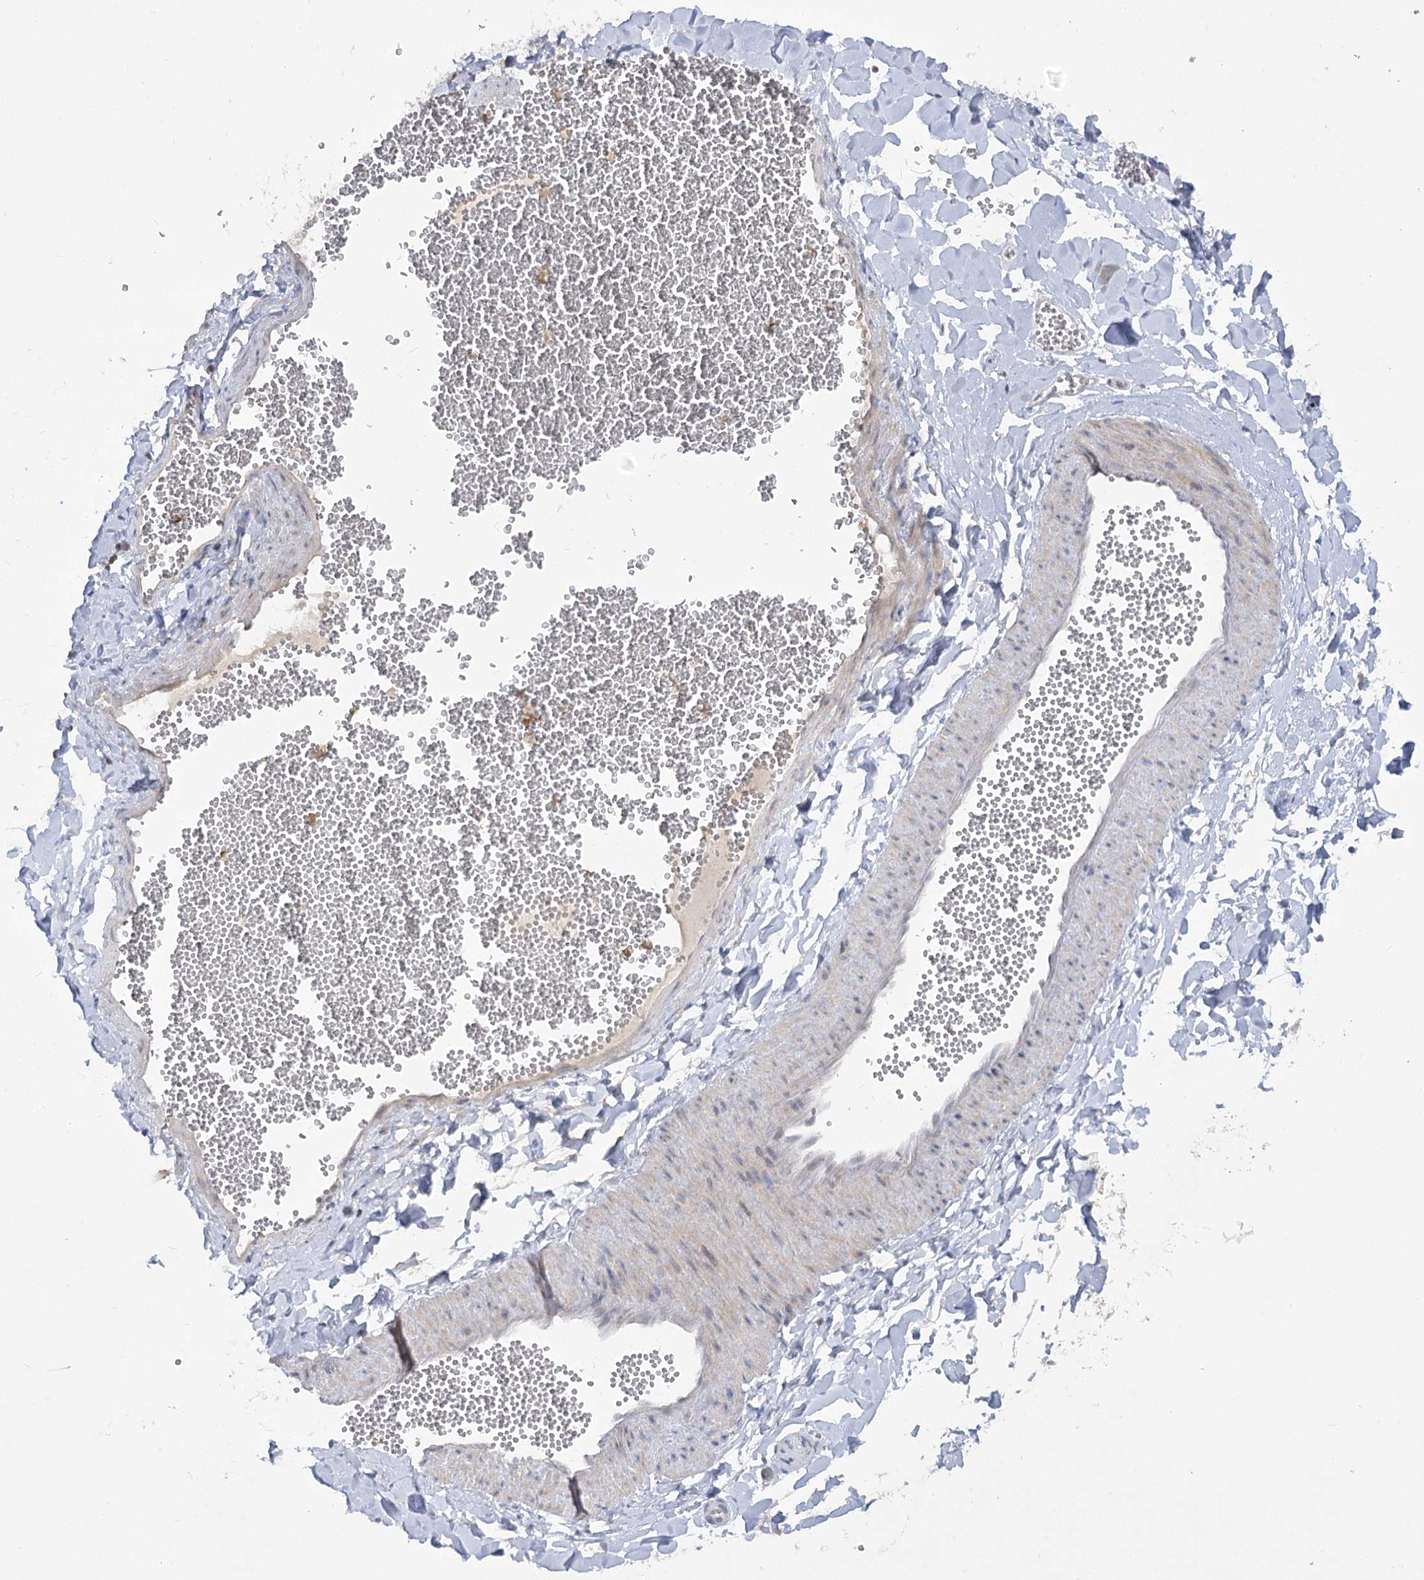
{"staining": {"intensity": "negative", "quantity": "none", "location": "none"}, "tissue": "adipose tissue", "cell_type": "Adipocytes", "image_type": "normal", "snomed": [{"axis": "morphology", "description": "Normal tissue, NOS"}, {"axis": "topography", "description": "Gallbladder"}, {"axis": "topography", "description": "Peripheral nerve tissue"}], "caption": "Immunohistochemistry (IHC) histopathology image of benign adipose tissue: human adipose tissue stained with DAB (3,3'-diaminobenzidine) demonstrates no significant protein staining in adipocytes.", "gene": "SYTL1", "patient": {"sex": "male", "age": 38}}